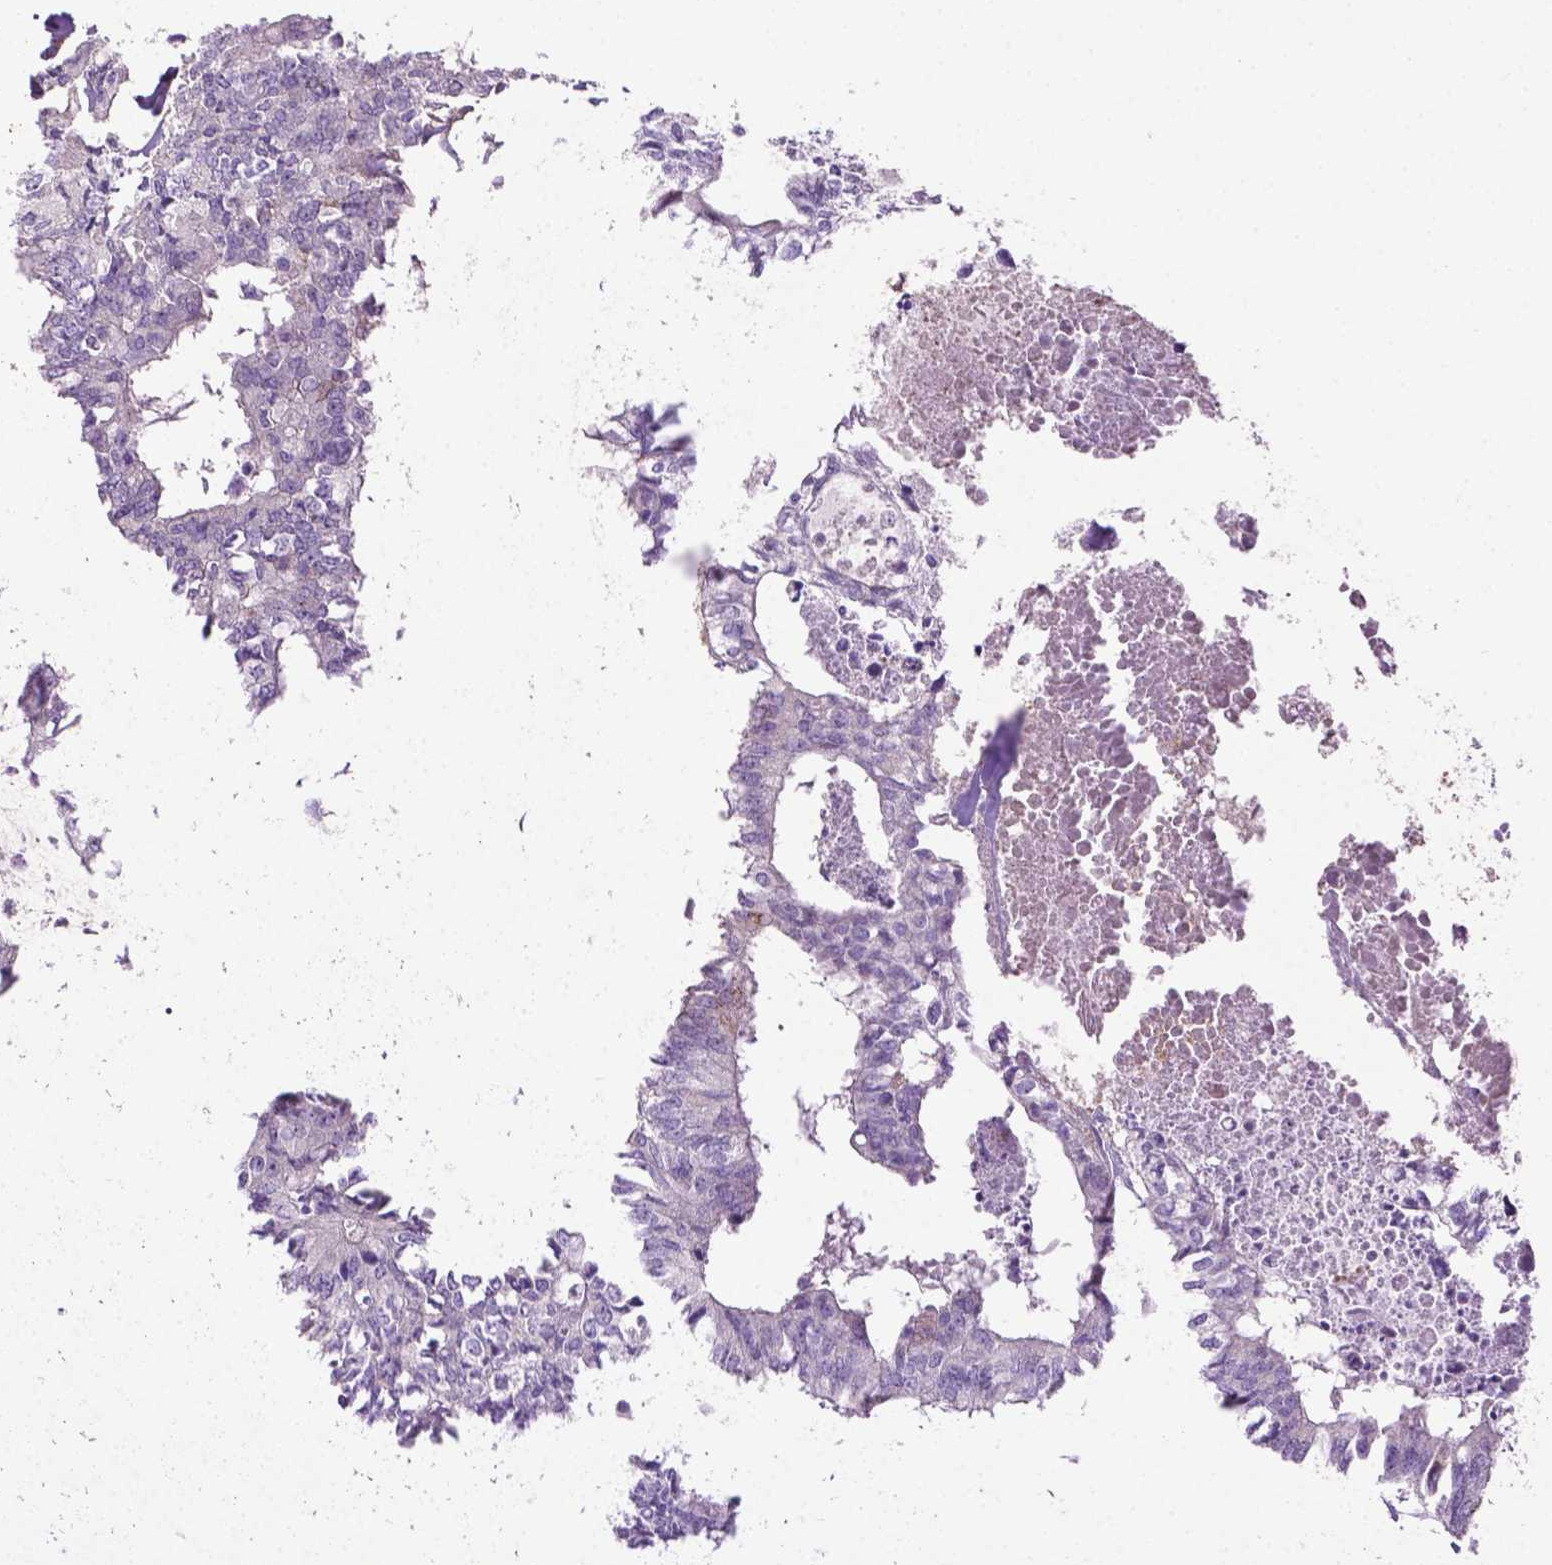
{"staining": {"intensity": "negative", "quantity": "none", "location": "none"}, "tissue": "colorectal cancer", "cell_type": "Tumor cells", "image_type": "cancer", "snomed": [{"axis": "morphology", "description": "Adenocarcinoma, NOS"}, {"axis": "topography", "description": "Colon"}, {"axis": "topography", "description": "Rectum"}], "caption": "Colorectal cancer (adenocarcinoma) was stained to show a protein in brown. There is no significant positivity in tumor cells.", "gene": "CCER2", "patient": {"sex": "male", "age": 57}}